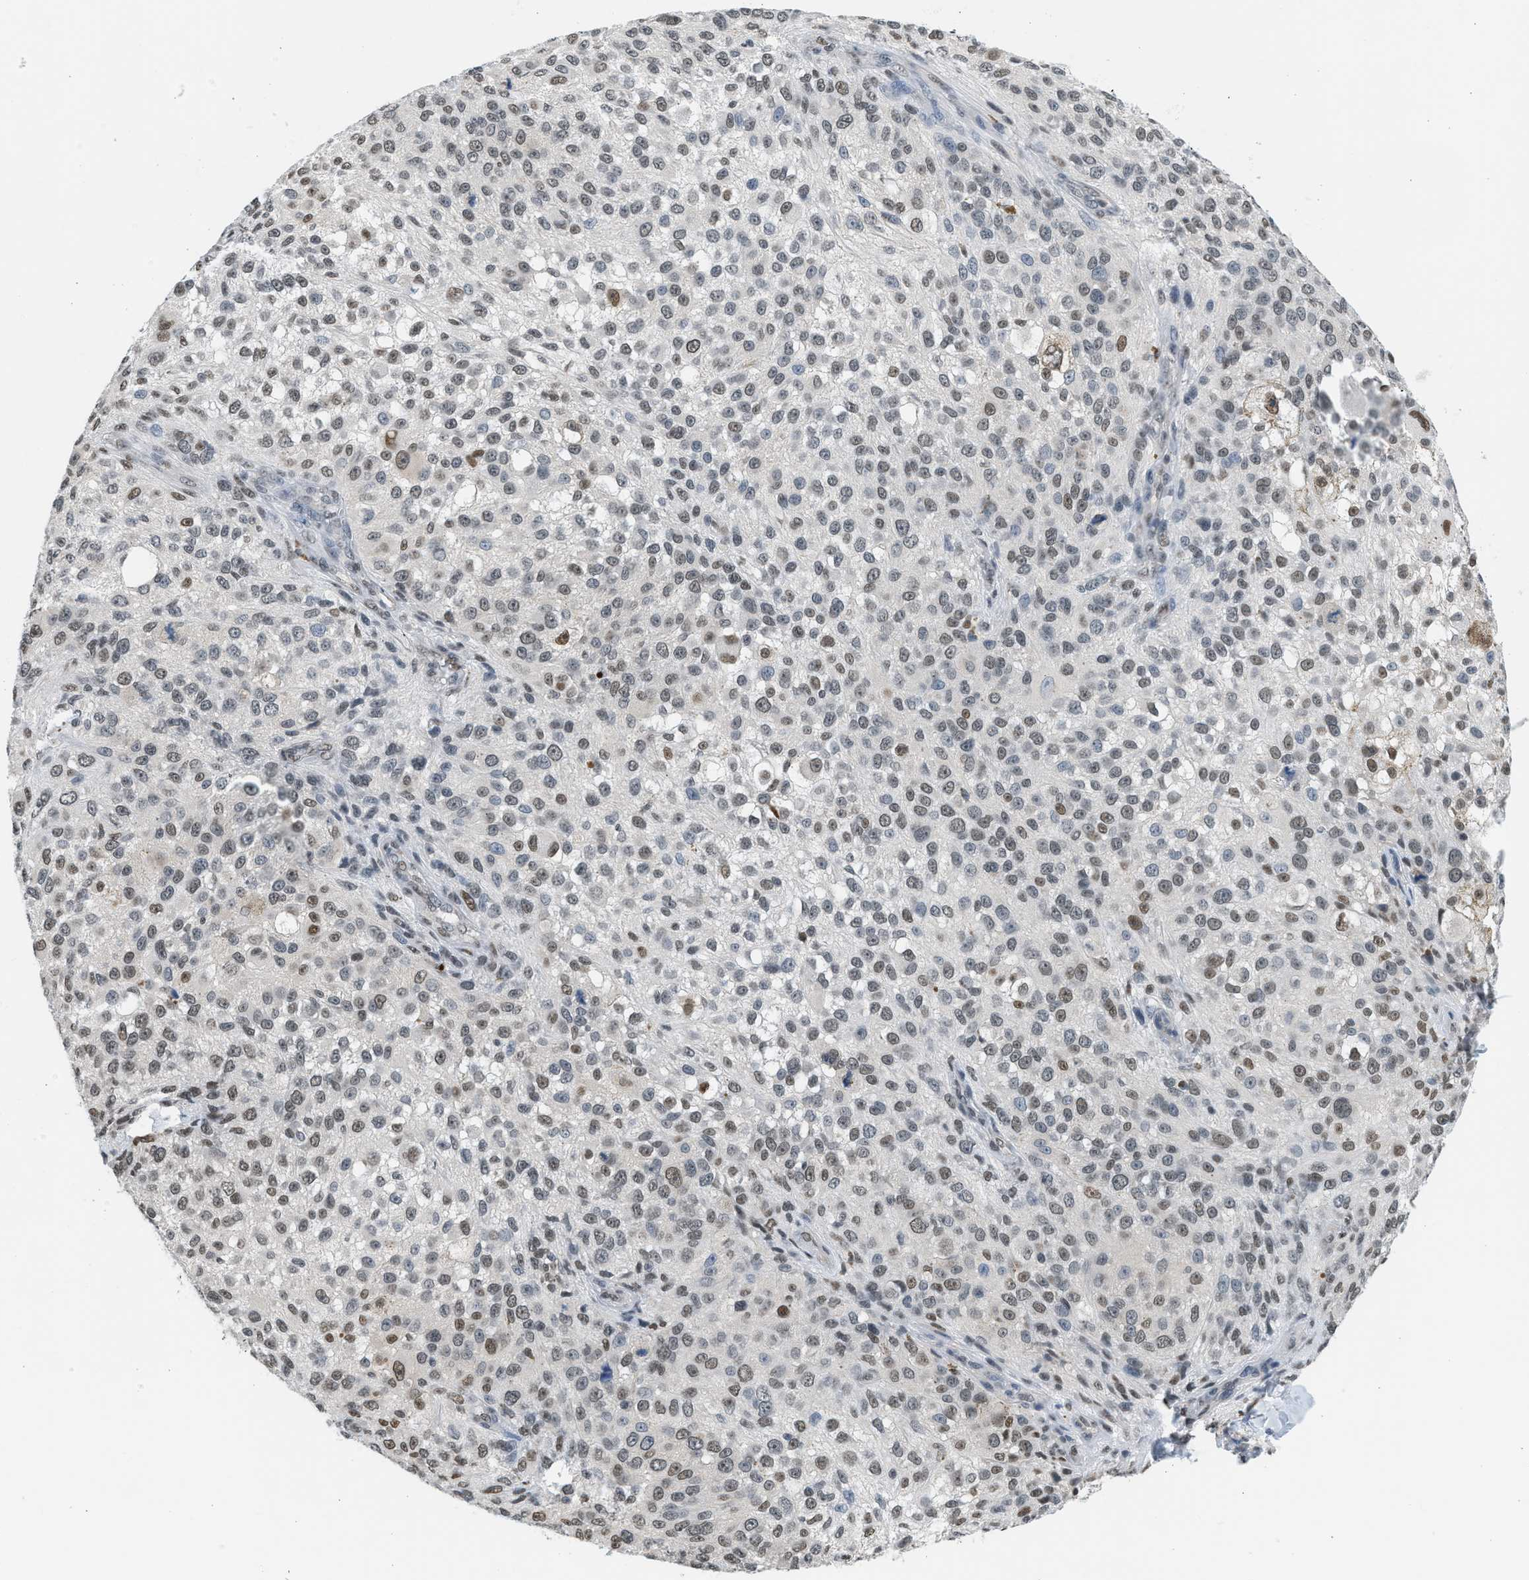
{"staining": {"intensity": "weak", "quantity": ">75%", "location": "nuclear"}, "tissue": "melanoma", "cell_type": "Tumor cells", "image_type": "cancer", "snomed": [{"axis": "morphology", "description": "Necrosis, NOS"}, {"axis": "morphology", "description": "Malignant melanoma, NOS"}, {"axis": "topography", "description": "Skin"}], "caption": "Malignant melanoma was stained to show a protein in brown. There is low levels of weak nuclear expression in about >75% of tumor cells.", "gene": "HIPK1", "patient": {"sex": "female", "age": 87}}